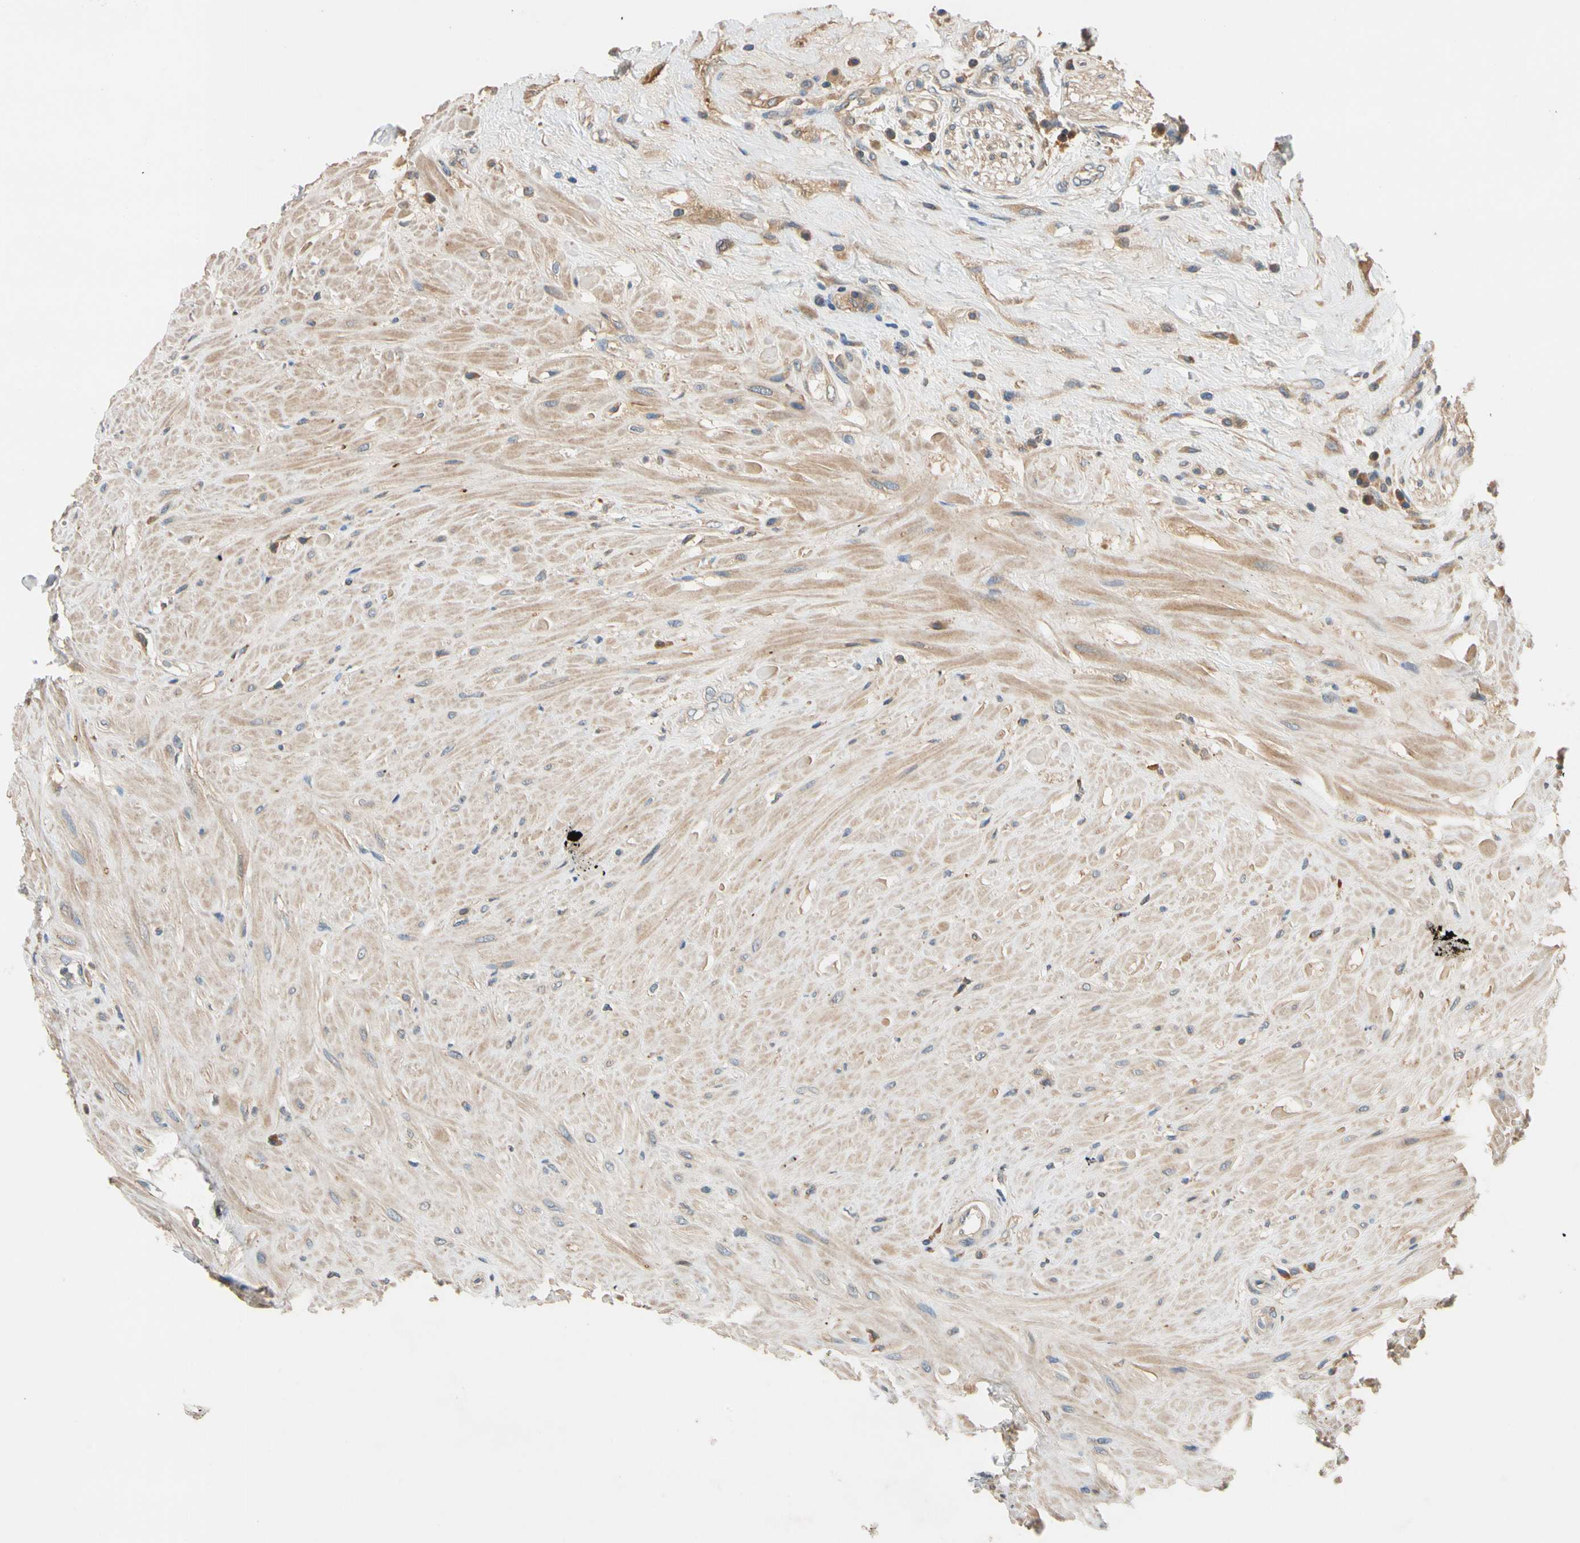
{"staining": {"intensity": "moderate", "quantity": "25%-75%", "location": "cytoplasmic/membranous"}, "tissue": "seminal vesicle", "cell_type": "Glandular cells", "image_type": "normal", "snomed": [{"axis": "morphology", "description": "Normal tissue, NOS"}, {"axis": "topography", "description": "Seminal veicle"}], "caption": "Brown immunohistochemical staining in benign human seminal vesicle demonstrates moderate cytoplasmic/membranous positivity in approximately 25%-75% of glandular cells.", "gene": "USP12", "patient": {"sex": "male", "age": 61}}